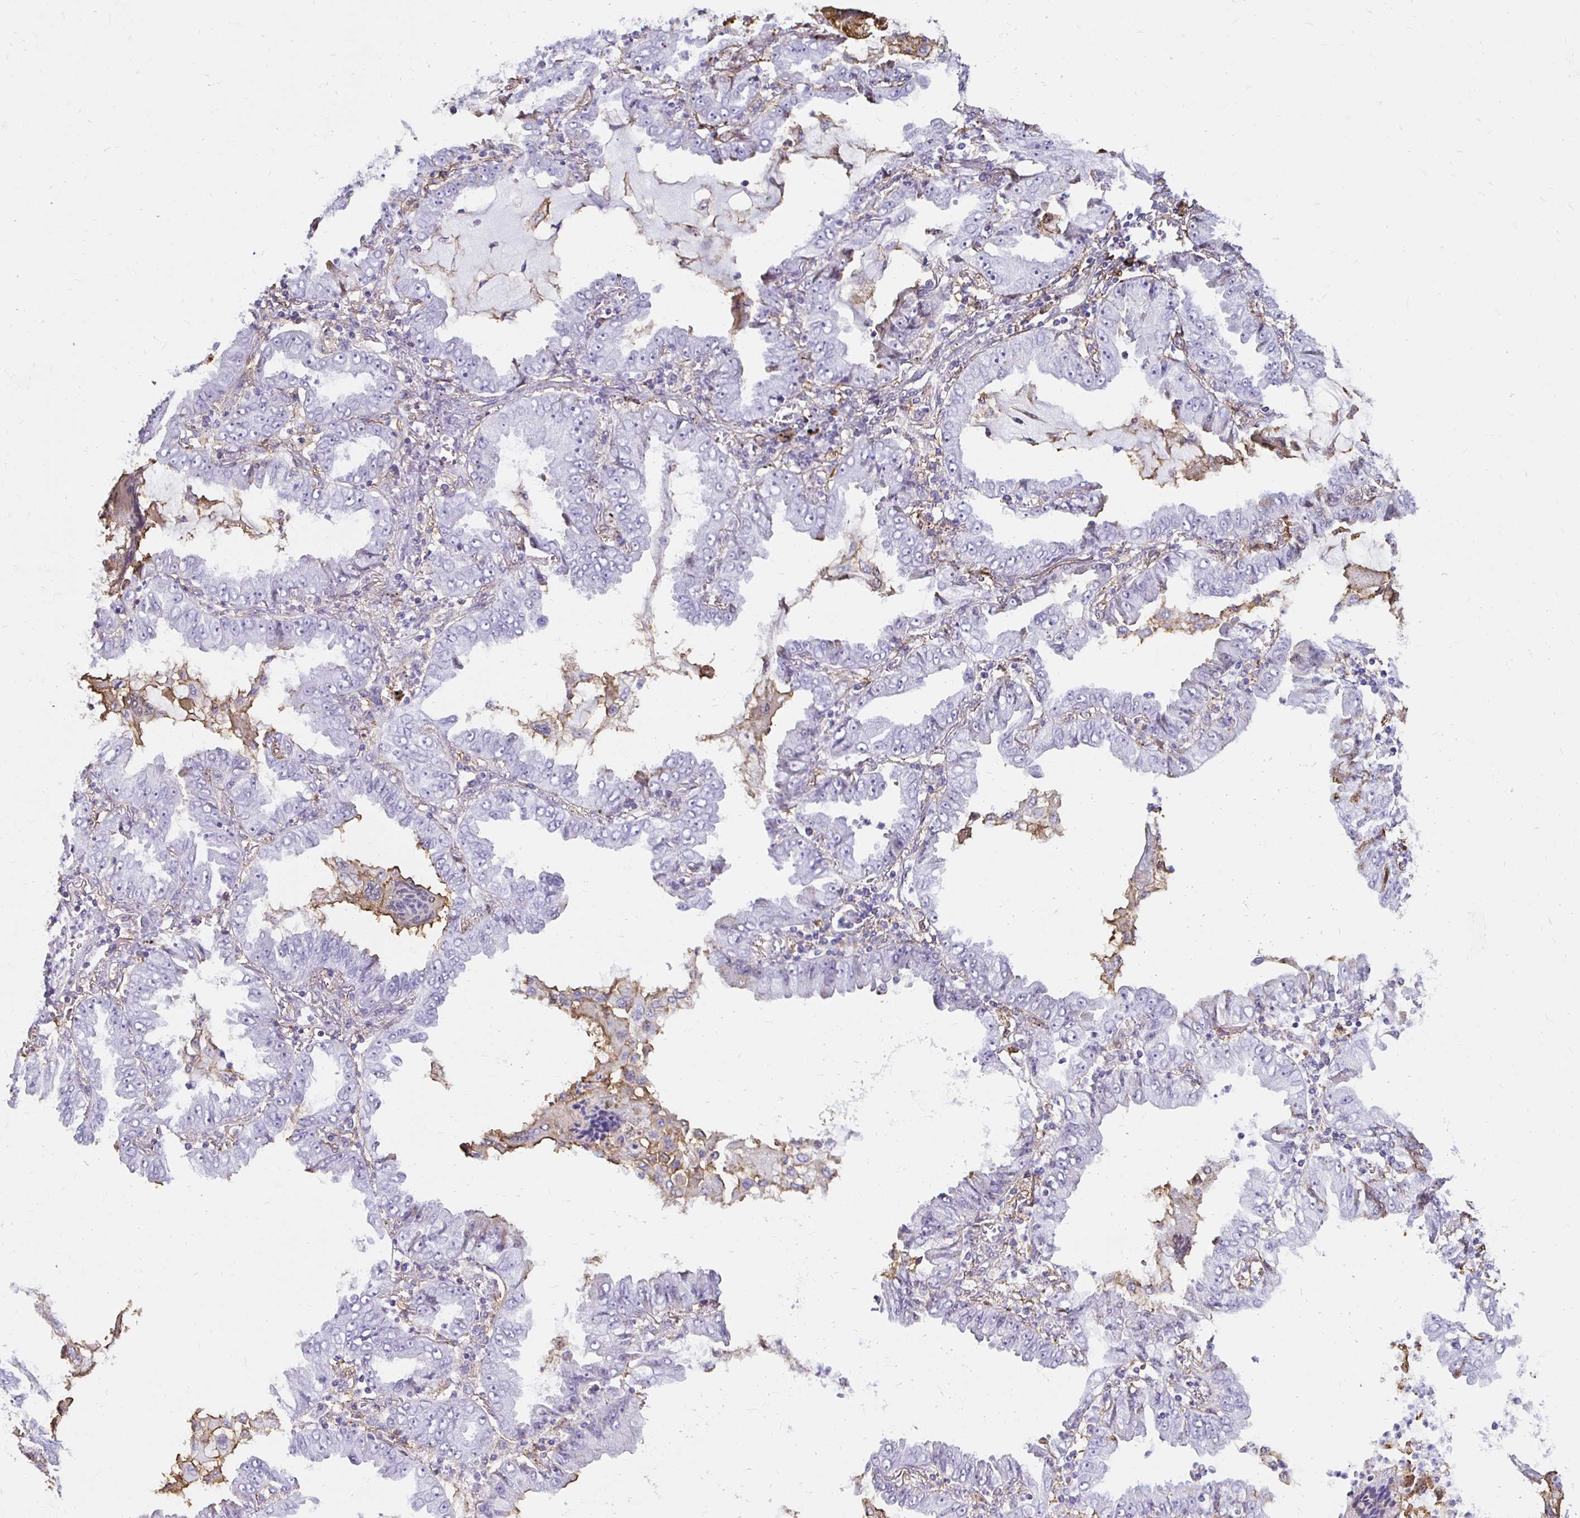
{"staining": {"intensity": "negative", "quantity": "none", "location": "none"}, "tissue": "lung cancer", "cell_type": "Tumor cells", "image_type": "cancer", "snomed": [{"axis": "morphology", "description": "Adenocarcinoma, NOS"}, {"axis": "topography", "description": "Lung"}], "caption": "Tumor cells are negative for protein expression in human lung cancer. (DAB IHC, high magnification).", "gene": "TAS1R3", "patient": {"sex": "female", "age": 52}}